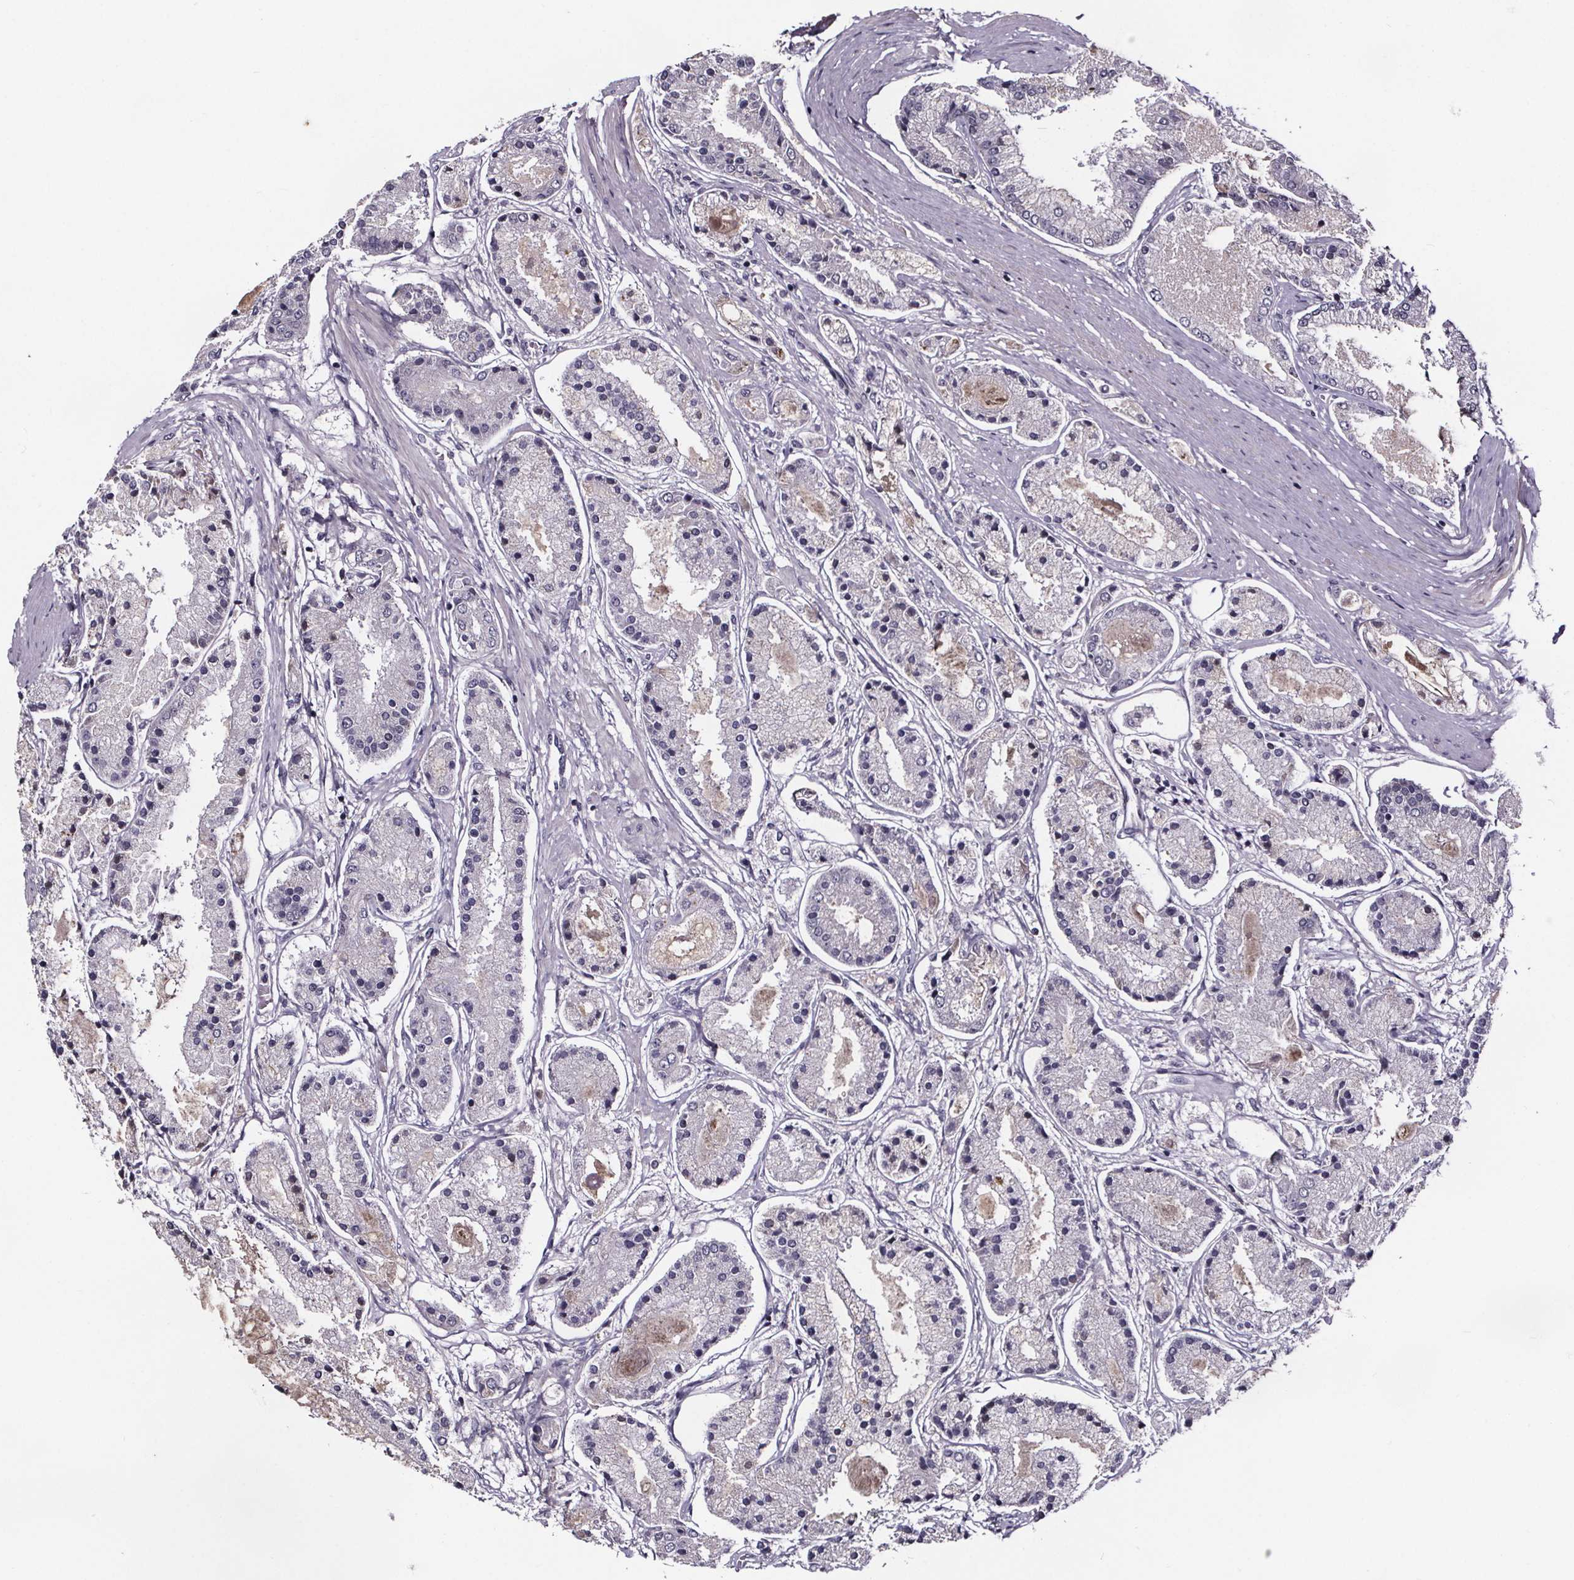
{"staining": {"intensity": "negative", "quantity": "none", "location": "none"}, "tissue": "prostate cancer", "cell_type": "Tumor cells", "image_type": "cancer", "snomed": [{"axis": "morphology", "description": "Adenocarcinoma, High grade"}, {"axis": "topography", "description": "Prostate"}], "caption": "This is an immunohistochemistry (IHC) image of prostate high-grade adenocarcinoma. There is no staining in tumor cells.", "gene": "NPHP4", "patient": {"sex": "male", "age": 71}}